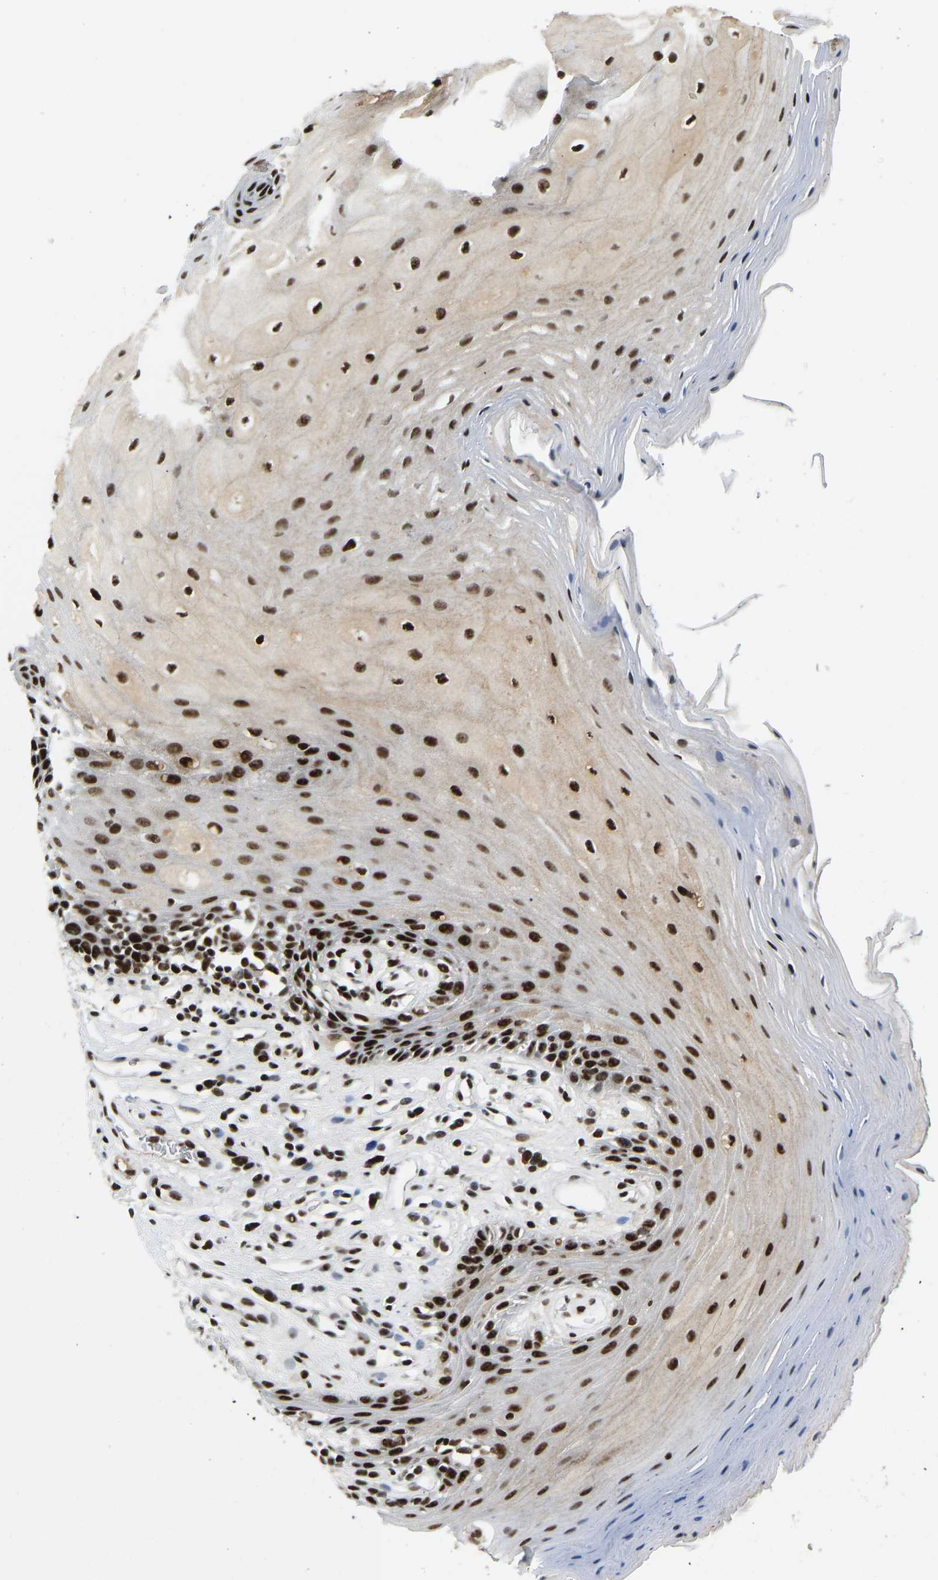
{"staining": {"intensity": "strong", "quantity": ">75%", "location": "nuclear"}, "tissue": "oral mucosa", "cell_type": "Squamous epithelial cells", "image_type": "normal", "snomed": [{"axis": "morphology", "description": "Normal tissue, NOS"}, {"axis": "morphology", "description": "Squamous cell carcinoma, NOS"}, {"axis": "topography", "description": "Oral tissue"}, {"axis": "topography", "description": "Head-Neck"}], "caption": "This photomicrograph reveals immunohistochemistry staining of normal human oral mucosa, with high strong nuclear staining in approximately >75% of squamous epithelial cells.", "gene": "FOXK1", "patient": {"sex": "male", "age": 71}}